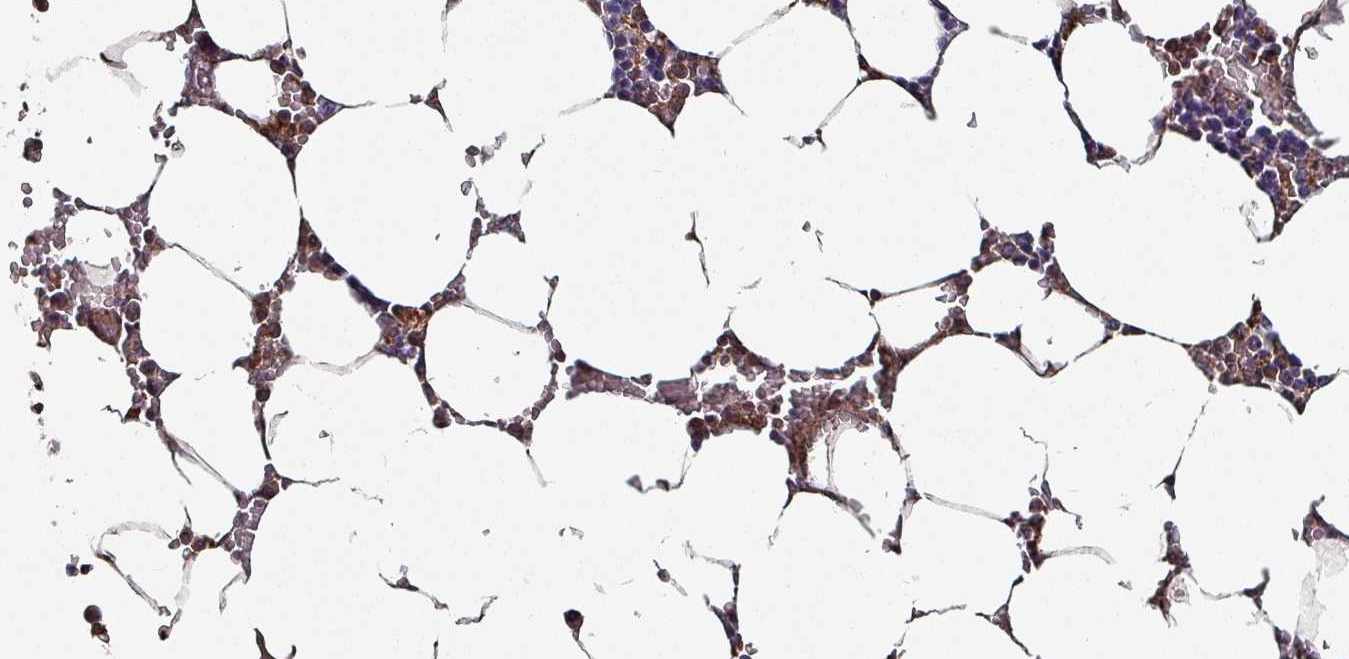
{"staining": {"intensity": "moderate", "quantity": "<25%", "location": "cytoplasmic/membranous"}, "tissue": "bone marrow", "cell_type": "Hematopoietic cells", "image_type": "normal", "snomed": [{"axis": "morphology", "description": "Normal tissue, NOS"}, {"axis": "topography", "description": "Bone marrow"}], "caption": "The micrograph demonstrates immunohistochemical staining of benign bone marrow. There is moderate cytoplasmic/membranous expression is identified in approximately <25% of hematopoietic cells.", "gene": "ANO10", "patient": {"sex": "male", "age": 70}}